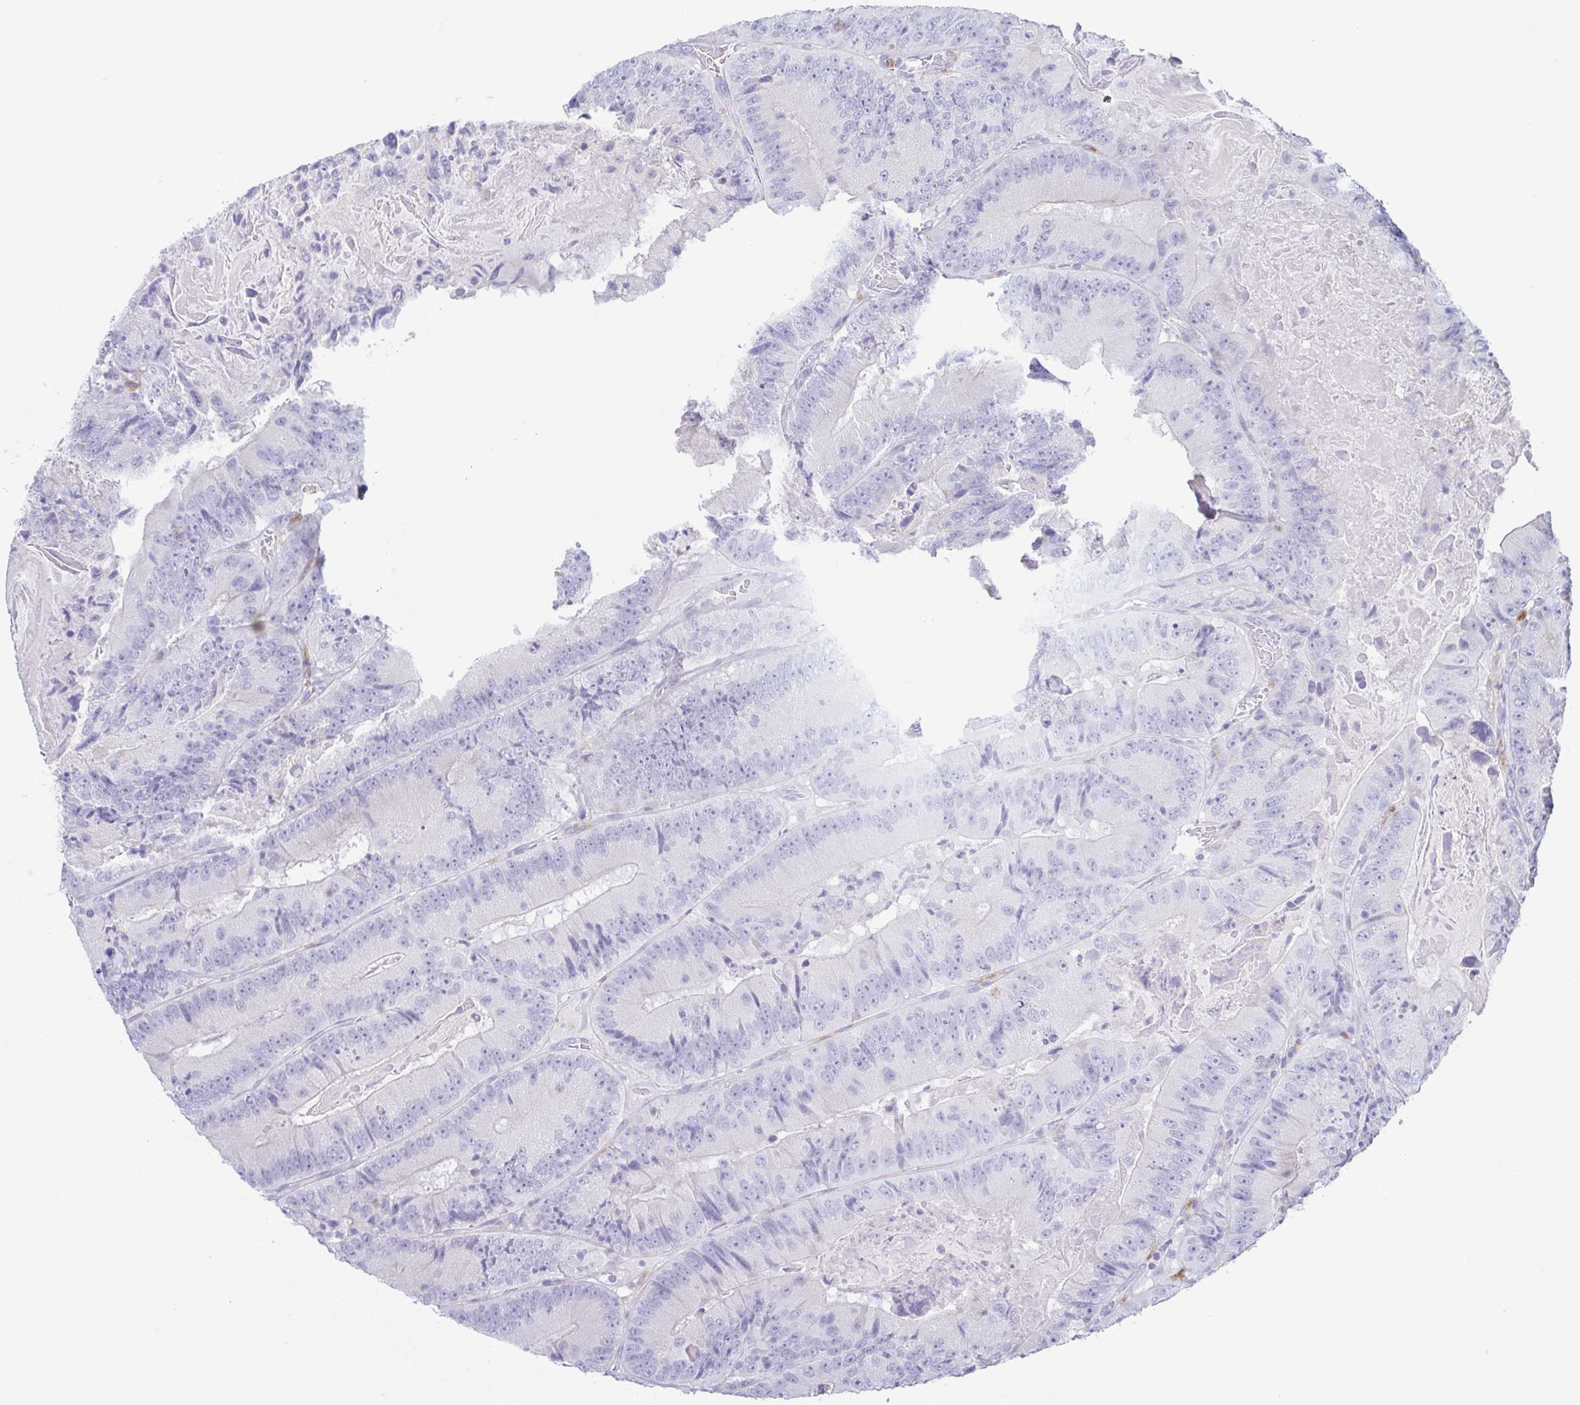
{"staining": {"intensity": "negative", "quantity": "none", "location": "none"}, "tissue": "colorectal cancer", "cell_type": "Tumor cells", "image_type": "cancer", "snomed": [{"axis": "morphology", "description": "Adenocarcinoma, NOS"}, {"axis": "topography", "description": "Colon"}], "caption": "Tumor cells are negative for brown protein staining in colorectal adenocarcinoma.", "gene": "ATP6V1G2", "patient": {"sex": "female", "age": 86}}